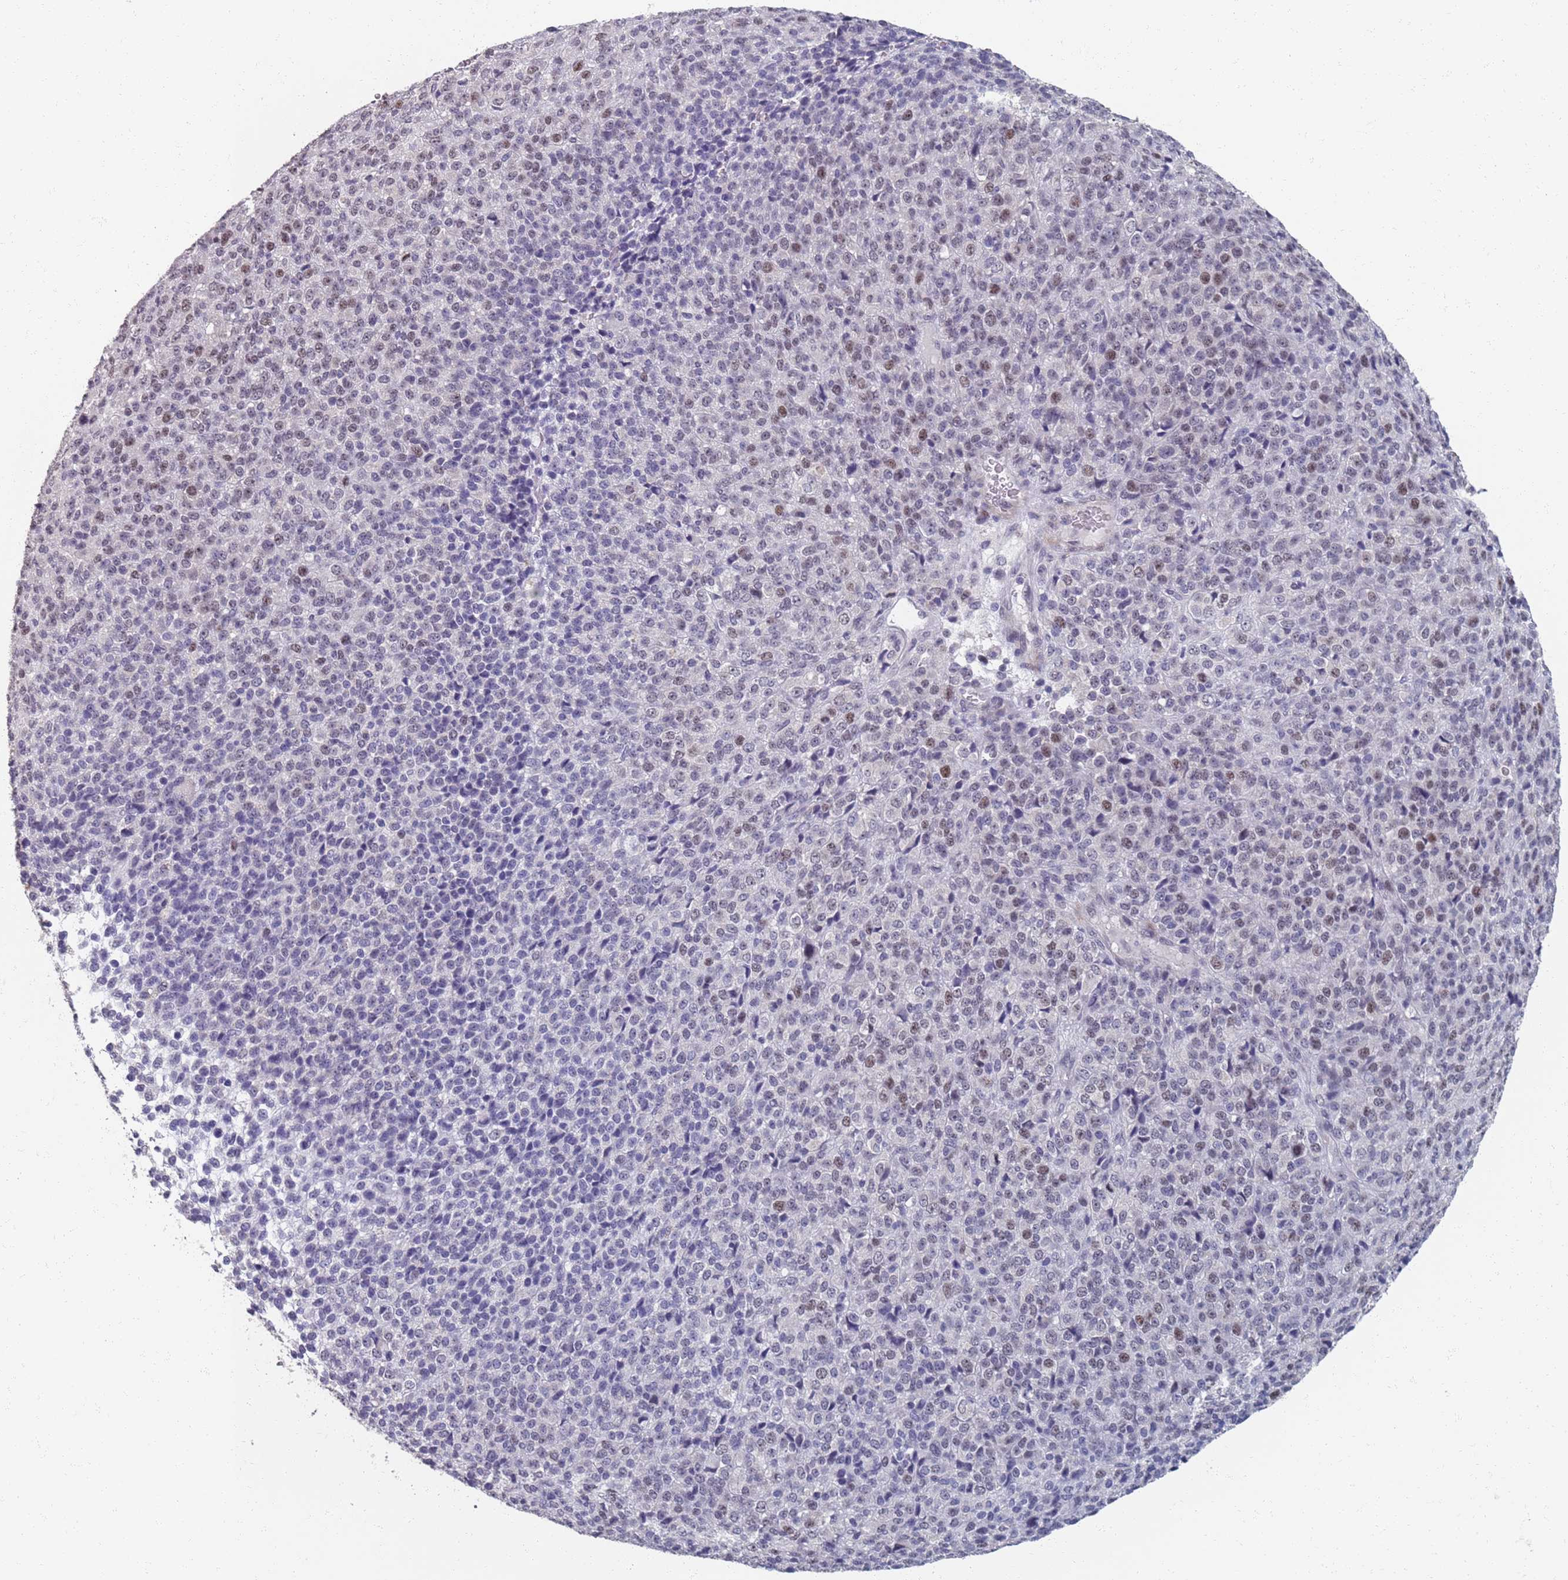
{"staining": {"intensity": "moderate", "quantity": "<25%", "location": "nuclear"}, "tissue": "melanoma", "cell_type": "Tumor cells", "image_type": "cancer", "snomed": [{"axis": "morphology", "description": "Malignant melanoma, Metastatic site"}, {"axis": "topography", "description": "Brain"}], "caption": "DAB (3,3'-diaminobenzidine) immunohistochemical staining of human melanoma reveals moderate nuclear protein staining in approximately <25% of tumor cells.", "gene": "SAMD1", "patient": {"sex": "female", "age": 56}}